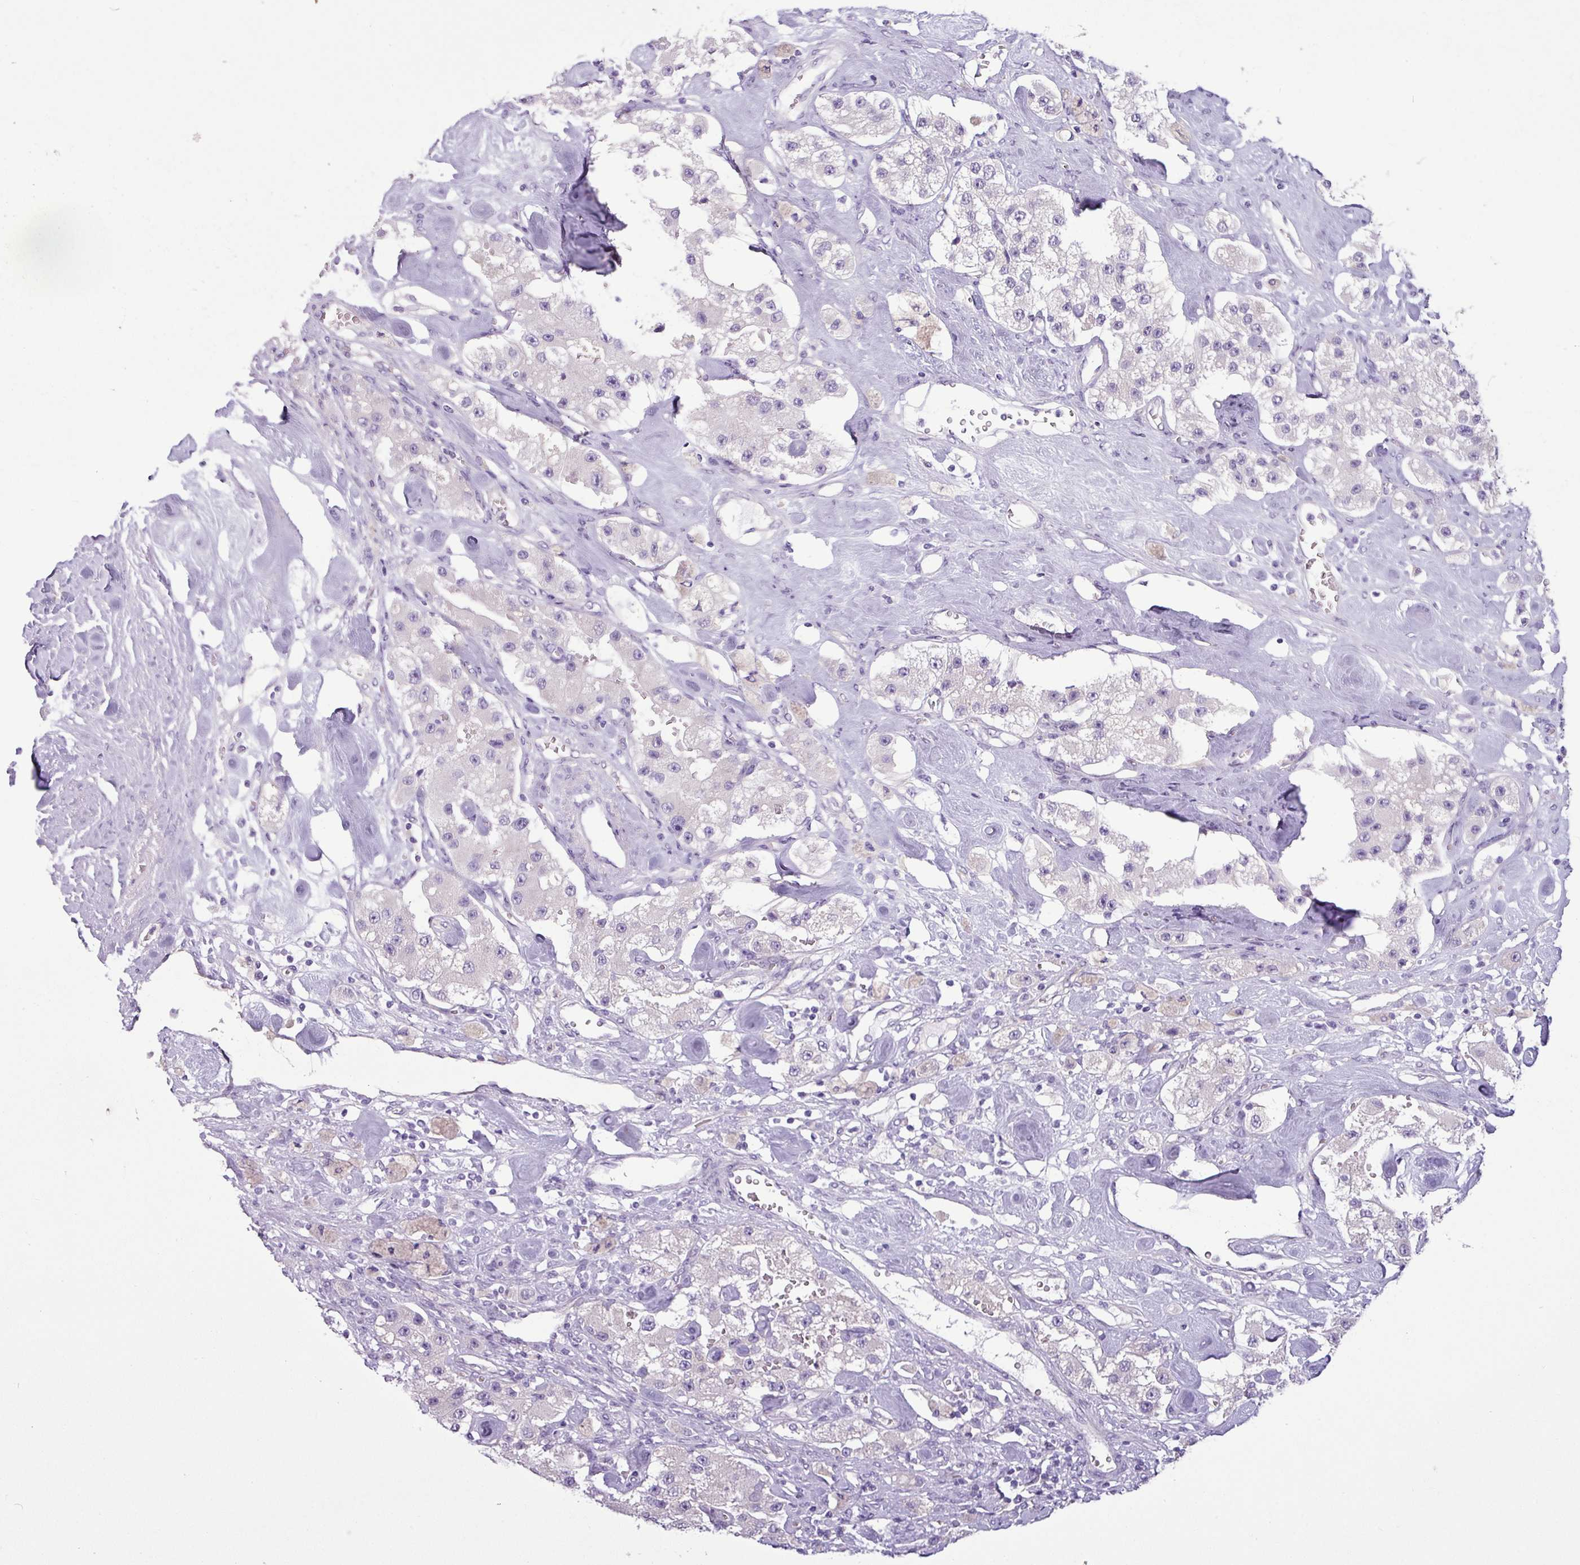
{"staining": {"intensity": "negative", "quantity": "none", "location": "none"}, "tissue": "carcinoid", "cell_type": "Tumor cells", "image_type": "cancer", "snomed": [{"axis": "morphology", "description": "Carcinoid, malignant, NOS"}, {"axis": "topography", "description": "Pancreas"}], "caption": "Tumor cells are negative for brown protein staining in malignant carcinoid.", "gene": "TMEM178B", "patient": {"sex": "male", "age": 41}}